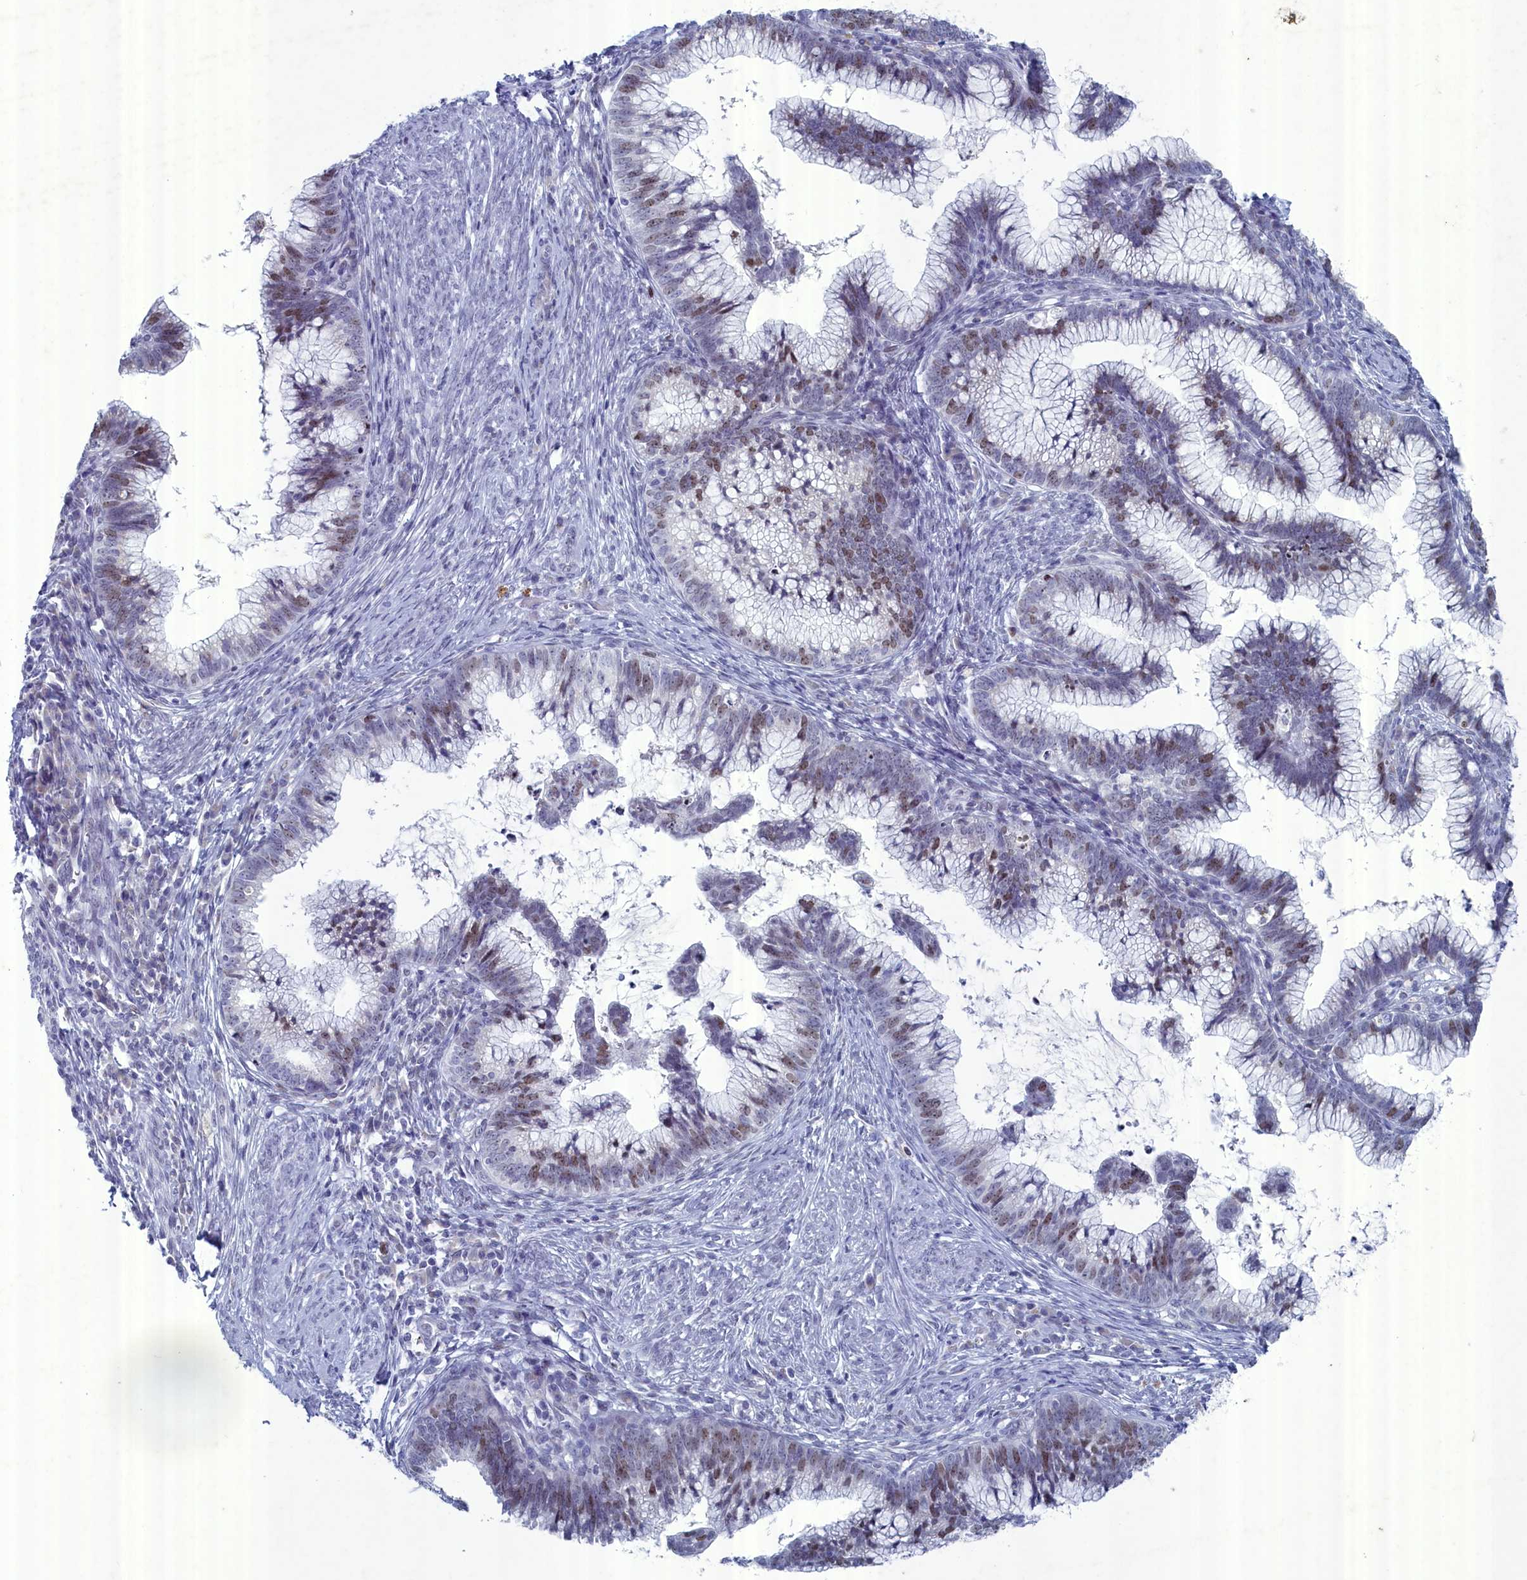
{"staining": {"intensity": "moderate", "quantity": "<25%", "location": "nuclear"}, "tissue": "cervical cancer", "cell_type": "Tumor cells", "image_type": "cancer", "snomed": [{"axis": "morphology", "description": "Adenocarcinoma, NOS"}, {"axis": "topography", "description": "Cervix"}], "caption": "Adenocarcinoma (cervical) tissue exhibits moderate nuclear positivity in approximately <25% of tumor cells The staining was performed using DAB, with brown indicating positive protein expression. Nuclei are stained blue with hematoxylin.", "gene": "WDR76", "patient": {"sex": "female", "age": 36}}